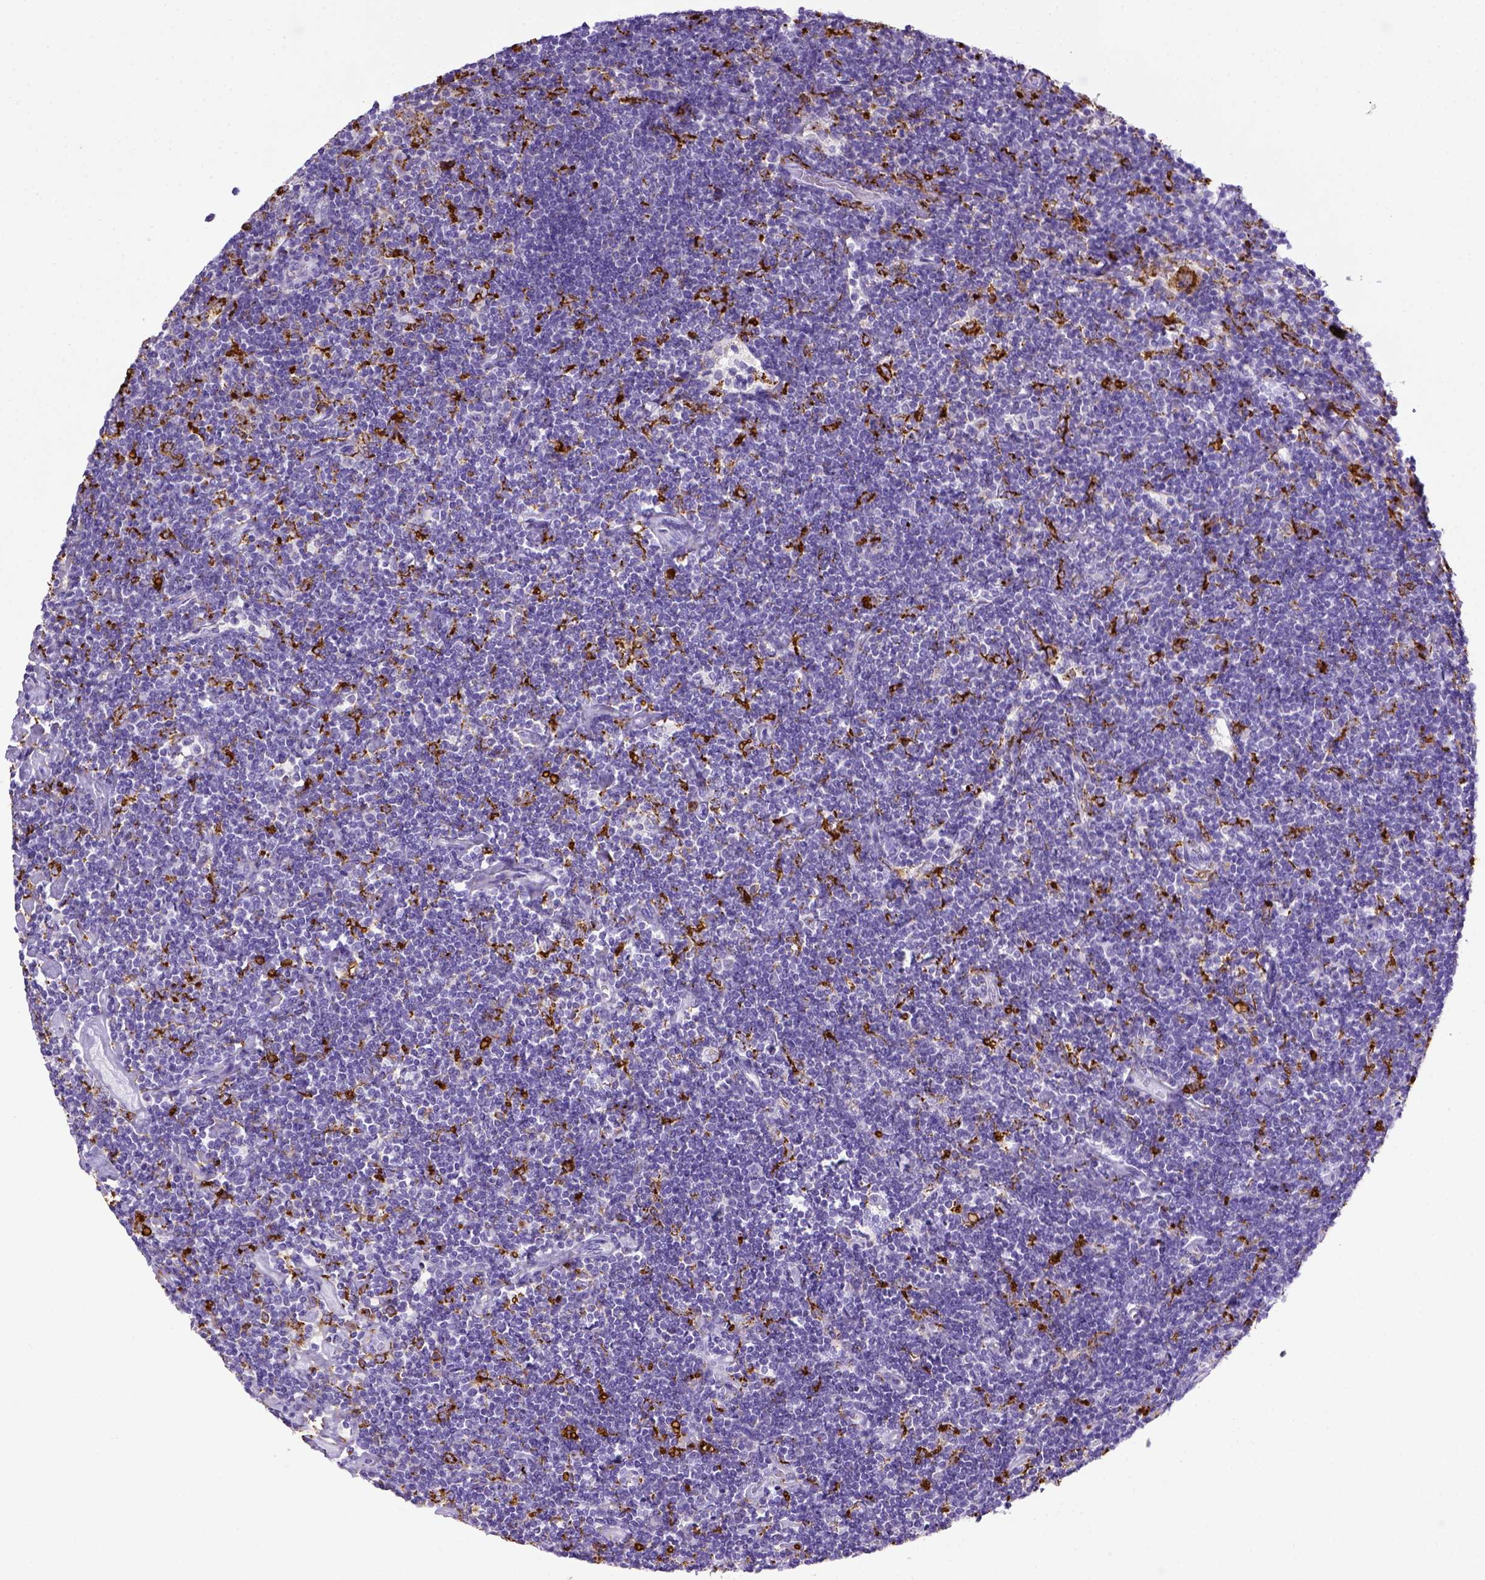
{"staining": {"intensity": "negative", "quantity": "none", "location": "none"}, "tissue": "lymphoma", "cell_type": "Tumor cells", "image_type": "cancer", "snomed": [{"axis": "morphology", "description": "Hodgkin's disease, NOS"}, {"axis": "topography", "description": "Lymph node"}], "caption": "There is no significant expression in tumor cells of lymphoma.", "gene": "CD68", "patient": {"sex": "male", "age": 40}}